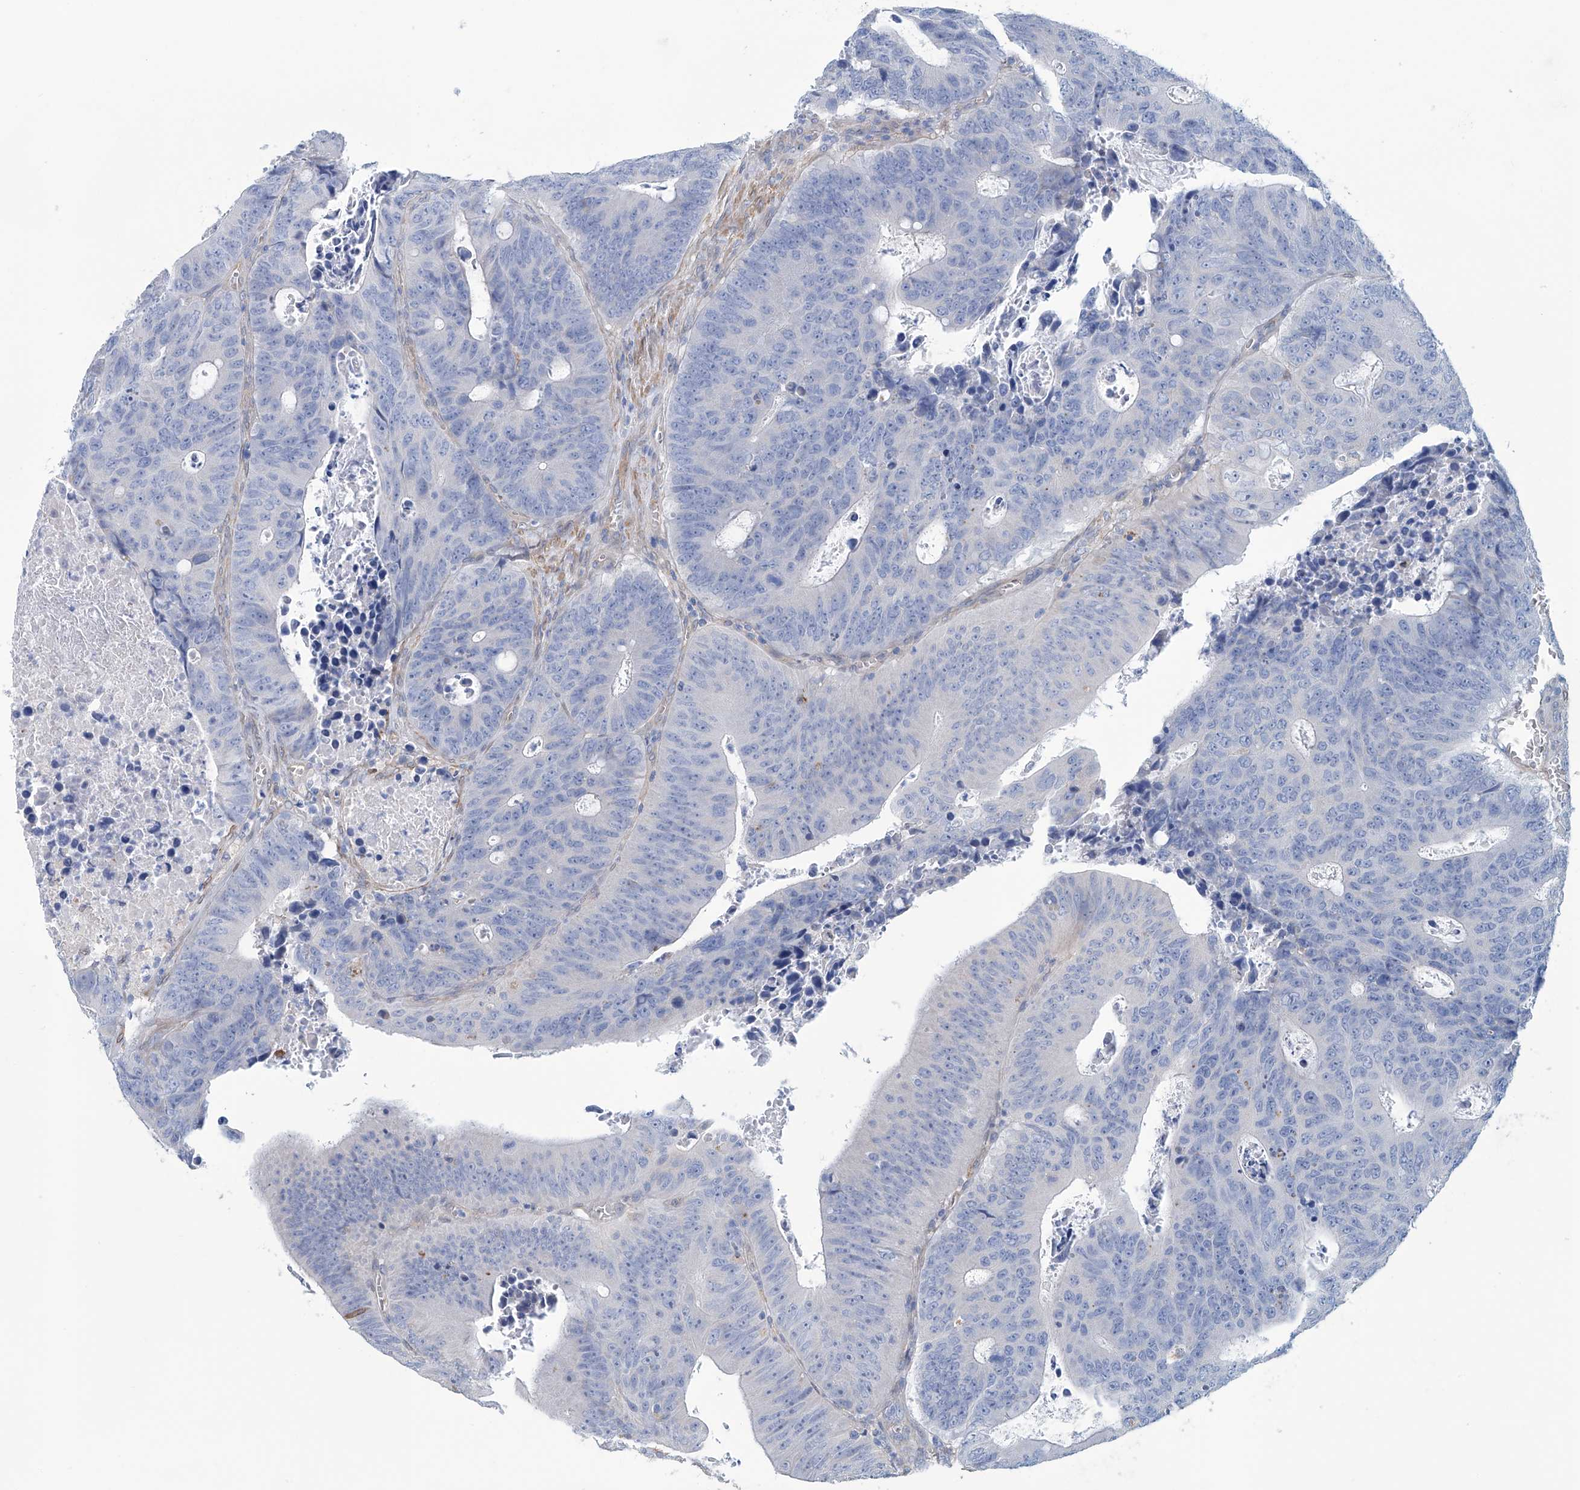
{"staining": {"intensity": "negative", "quantity": "none", "location": "none"}, "tissue": "colorectal cancer", "cell_type": "Tumor cells", "image_type": "cancer", "snomed": [{"axis": "morphology", "description": "Adenocarcinoma, NOS"}, {"axis": "topography", "description": "Colon"}], "caption": "Colorectal adenocarcinoma was stained to show a protein in brown. There is no significant staining in tumor cells. (Brightfield microscopy of DAB immunohistochemistry at high magnification).", "gene": "TNN", "patient": {"sex": "male", "age": 87}}